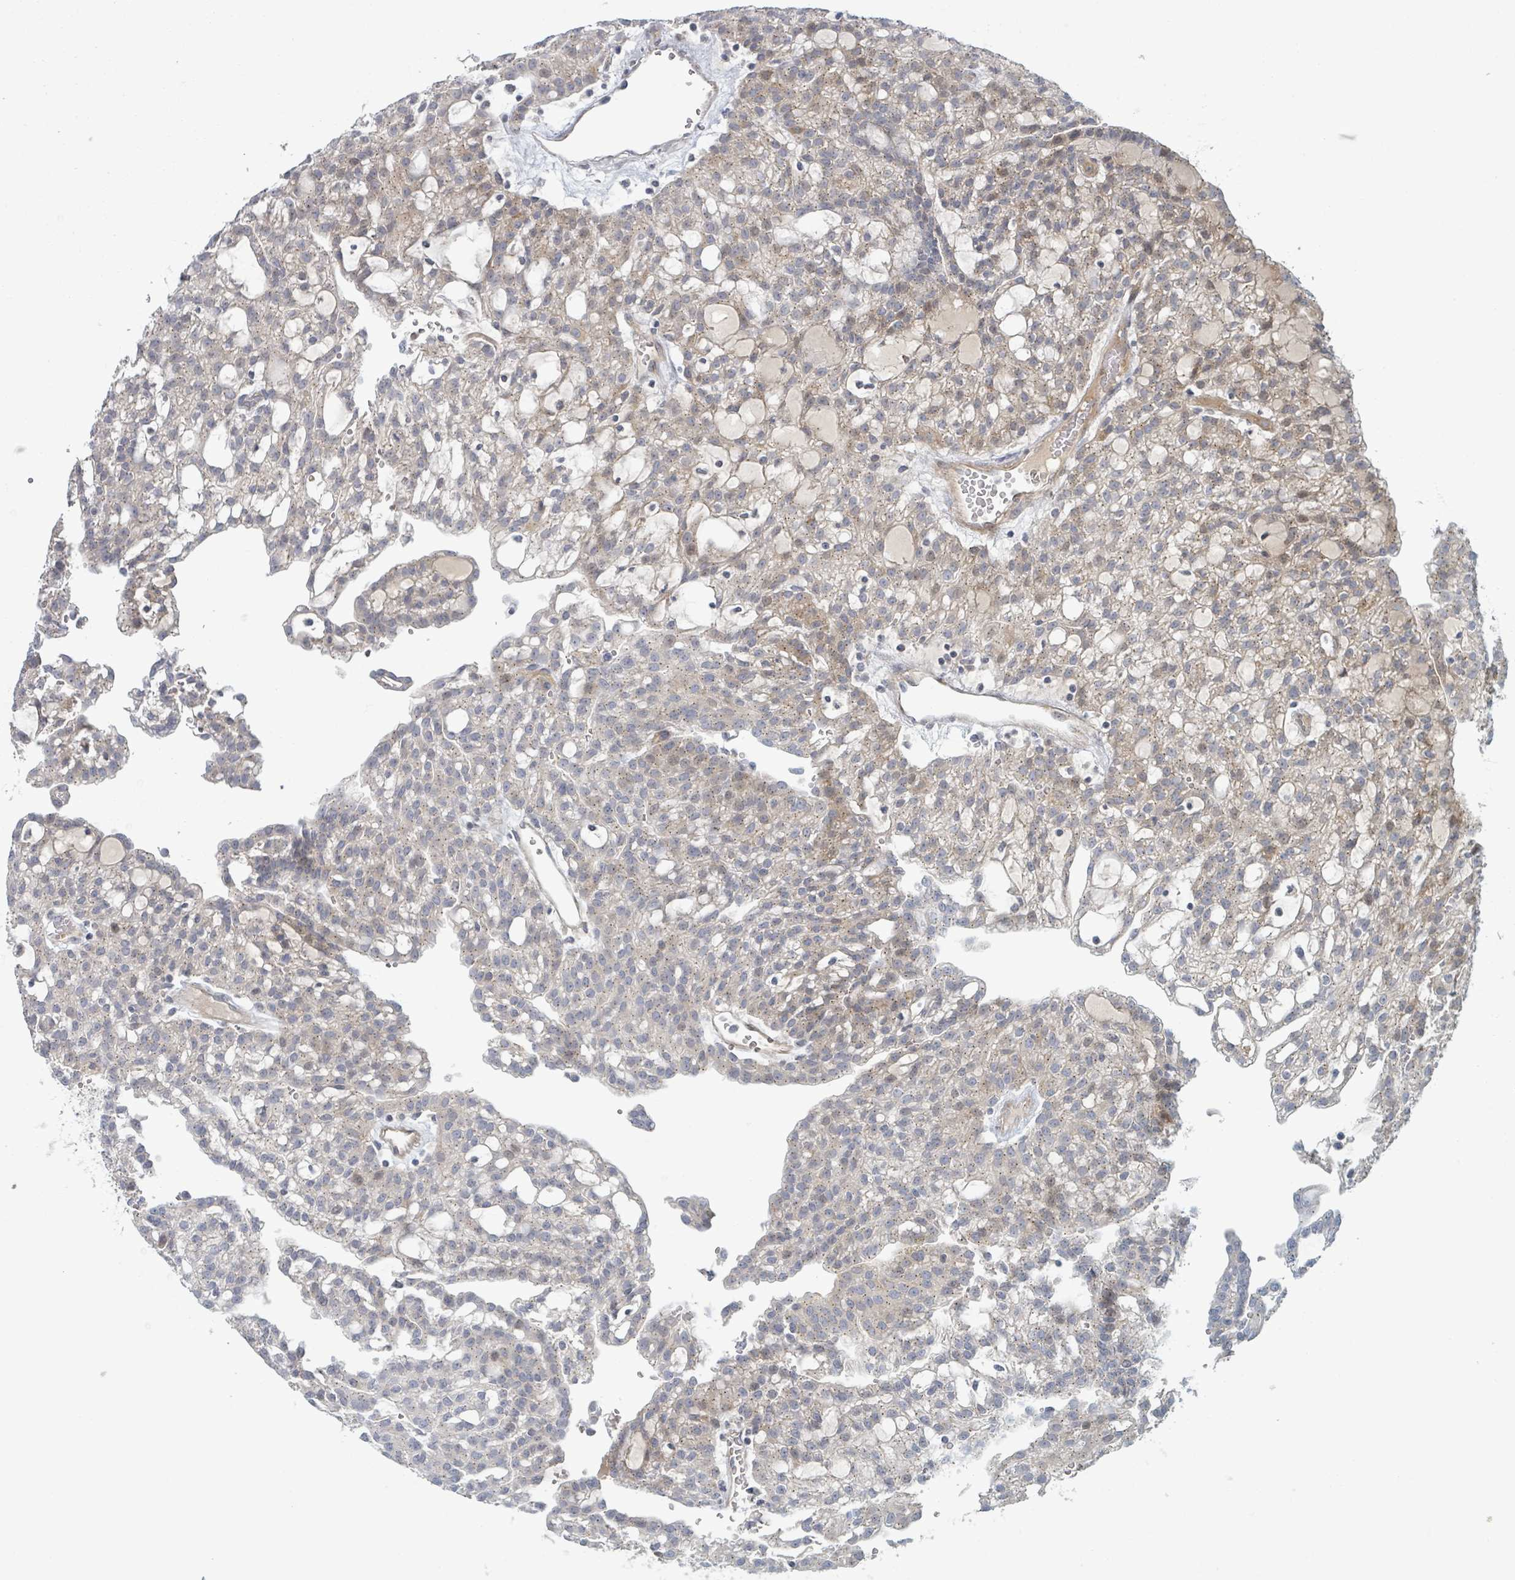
{"staining": {"intensity": "weak", "quantity": "<25%", "location": "cytoplasmic/membranous"}, "tissue": "renal cancer", "cell_type": "Tumor cells", "image_type": "cancer", "snomed": [{"axis": "morphology", "description": "Adenocarcinoma, NOS"}, {"axis": "topography", "description": "Kidney"}], "caption": "Immunohistochemistry of adenocarcinoma (renal) reveals no expression in tumor cells.", "gene": "COL5A3", "patient": {"sex": "male", "age": 63}}